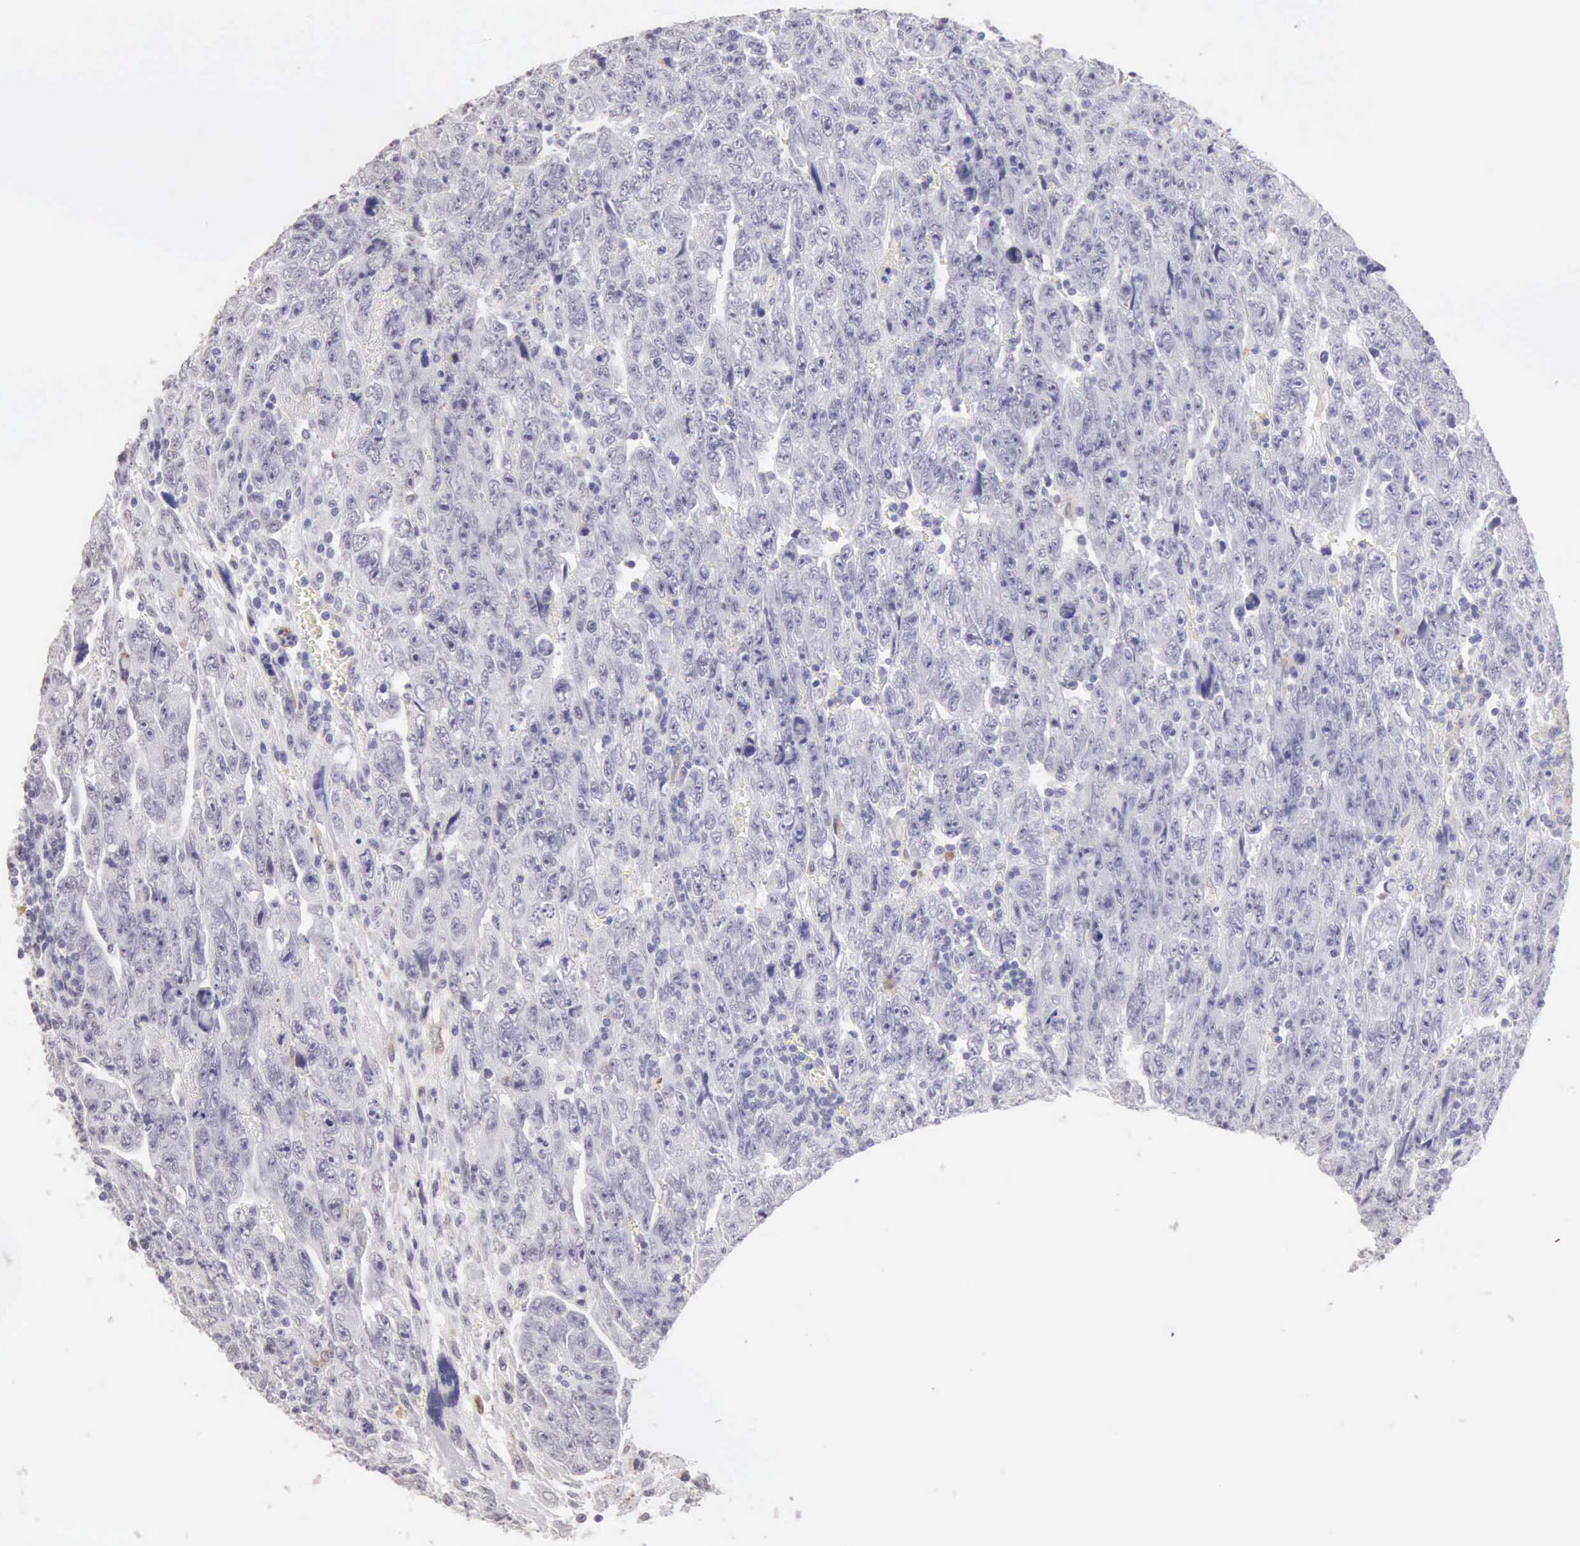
{"staining": {"intensity": "negative", "quantity": "none", "location": "none"}, "tissue": "testis cancer", "cell_type": "Tumor cells", "image_type": "cancer", "snomed": [{"axis": "morphology", "description": "Carcinoma, Embryonal, NOS"}, {"axis": "topography", "description": "Testis"}], "caption": "Immunohistochemical staining of human testis cancer (embryonal carcinoma) demonstrates no significant staining in tumor cells.", "gene": "RNASE1", "patient": {"sex": "male", "age": 28}}